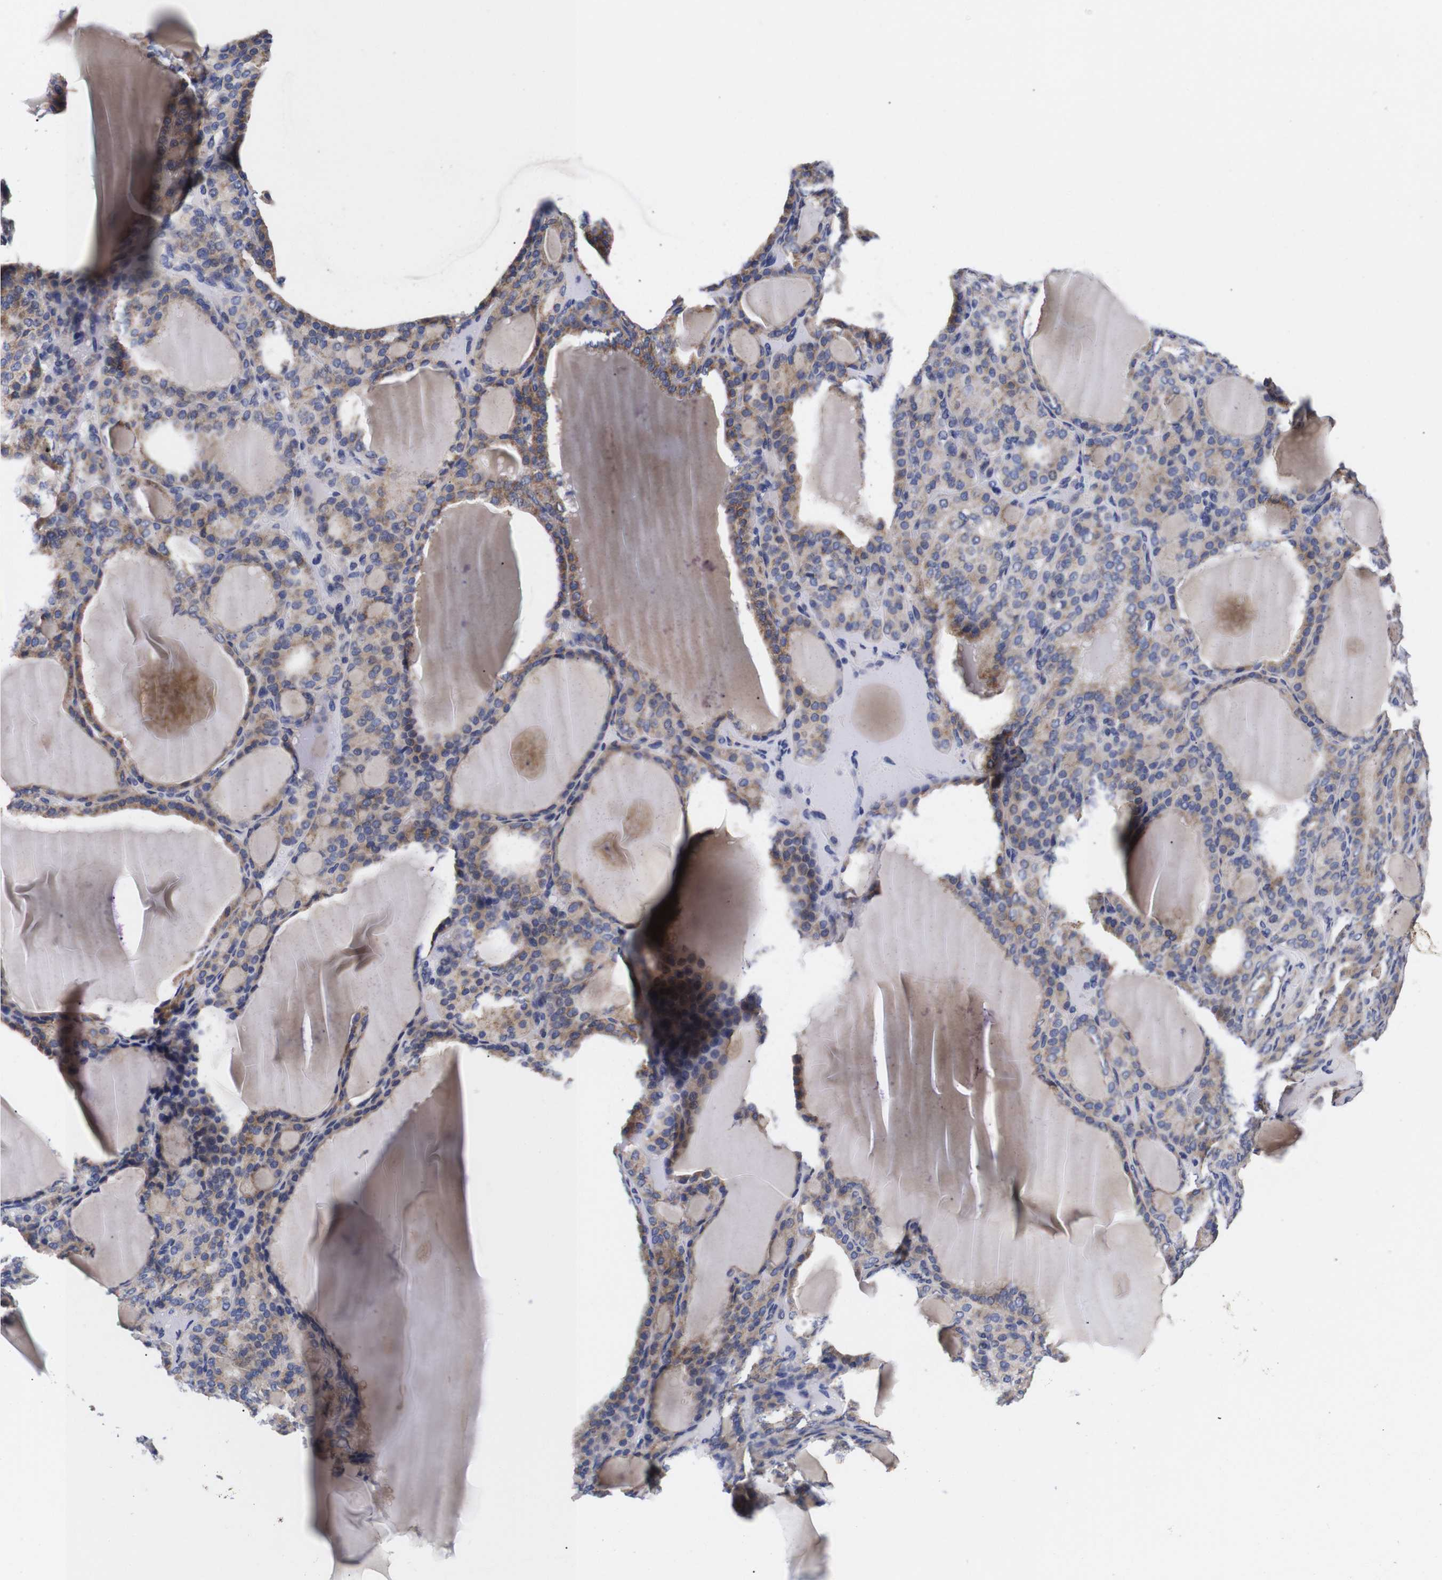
{"staining": {"intensity": "moderate", "quantity": ">75%", "location": "cytoplasmic/membranous"}, "tissue": "thyroid gland", "cell_type": "Glandular cells", "image_type": "normal", "snomed": [{"axis": "morphology", "description": "Normal tissue, NOS"}, {"axis": "topography", "description": "Thyroid gland"}], "caption": "Approximately >75% of glandular cells in unremarkable thyroid gland demonstrate moderate cytoplasmic/membranous protein positivity as visualized by brown immunohistochemical staining.", "gene": "OPN3", "patient": {"sex": "female", "age": 28}}